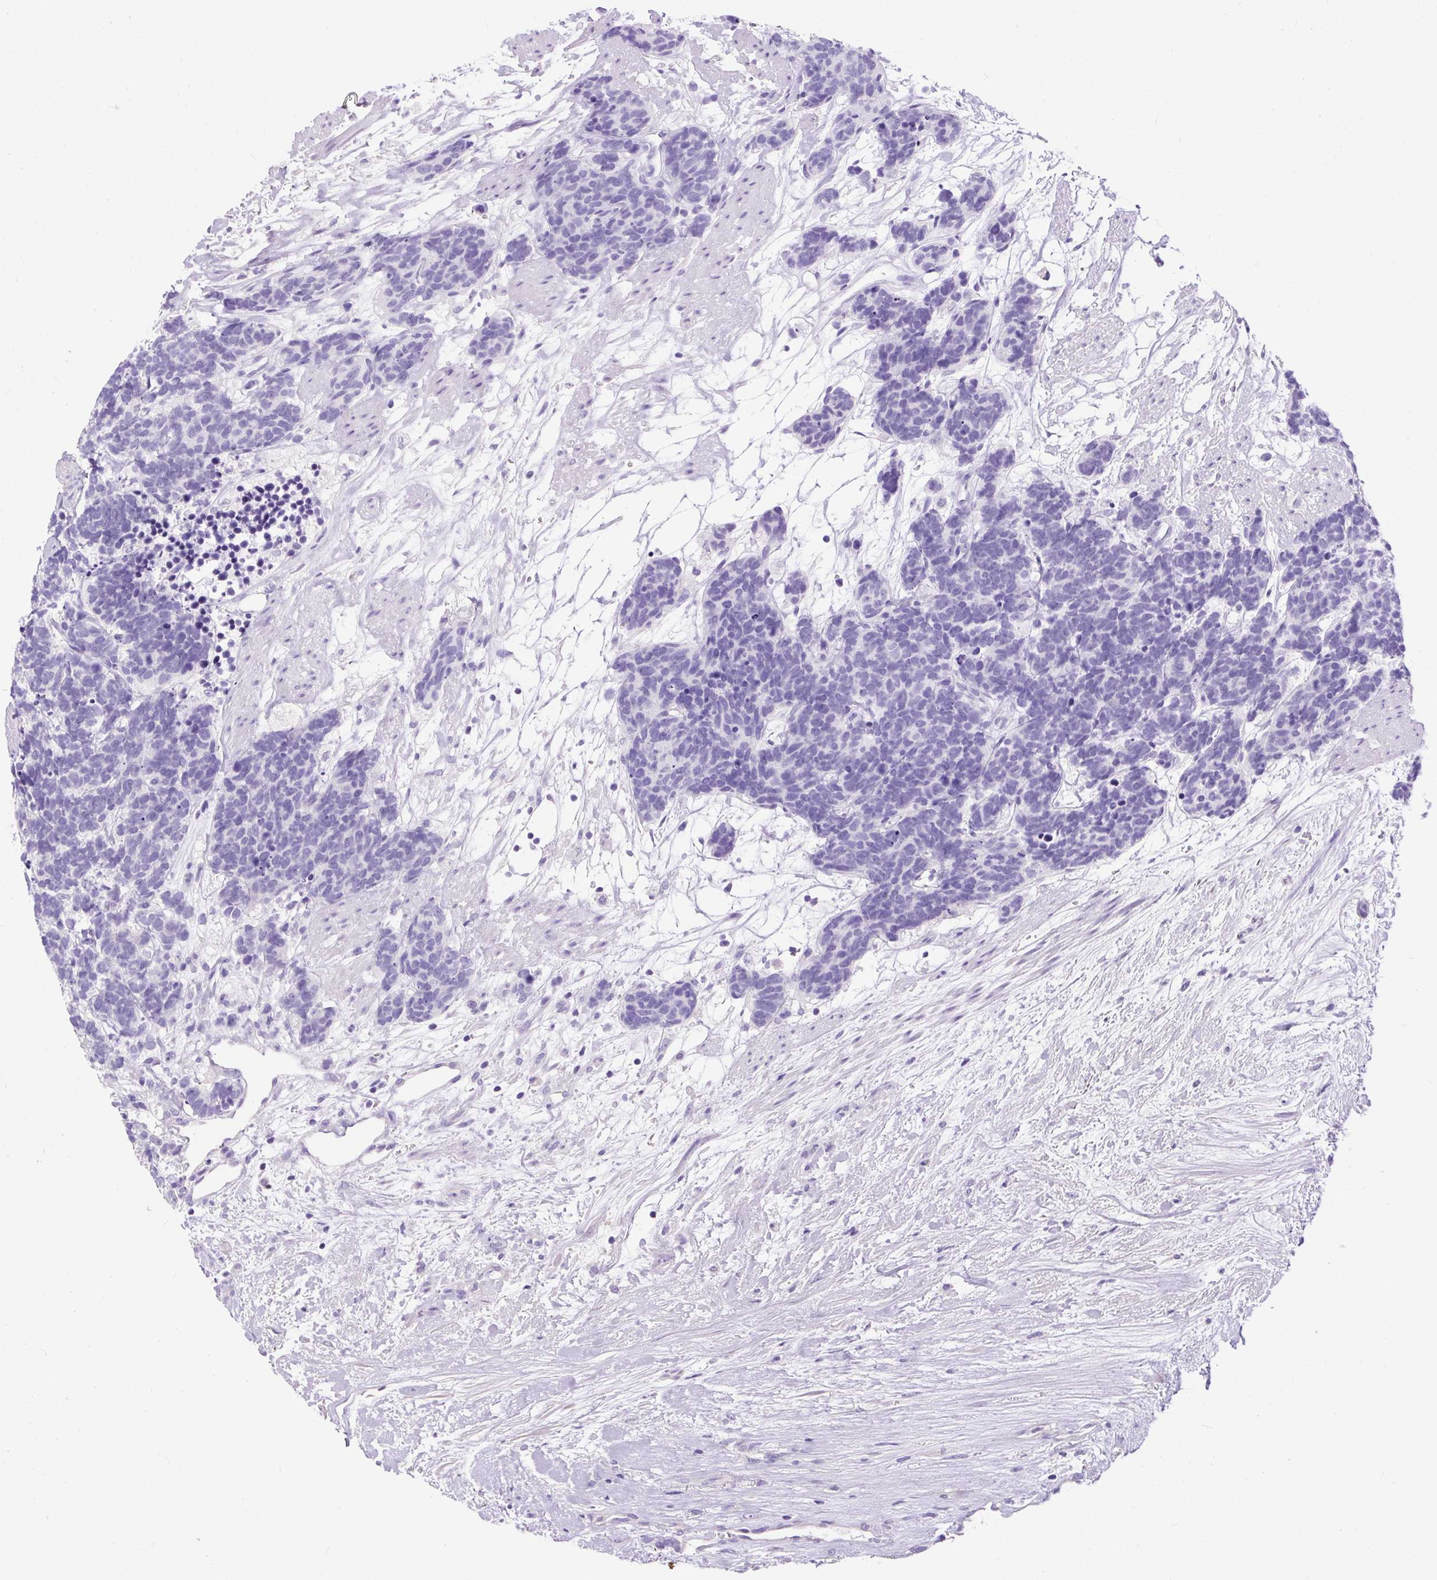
{"staining": {"intensity": "negative", "quantity": "none", "location": "none"}, "tissue": "carcinoid", "cell_type": "Tumor cells", "image_type": "cancer", "snomed": [{"axis": "morphology", "description": "Carcinoma, NOS"}, {"axis": "morphology", "description": "Carcinoid, malignant, NOS"}, {"axis": "topography", "description": "Prostate"}], "caption": "Immunohistochemistry micrograph of neoplastic tissue: carcinoid (malignant) stained with DAB displays no significant protein staining in tumor cells. (Brightfield microscopy of DAB (3,3'-diaminobenzidine) immunohistochemistry at high magnification).", "gene": "PDIA2", "patient": {"sex": "male", "age": 57}}